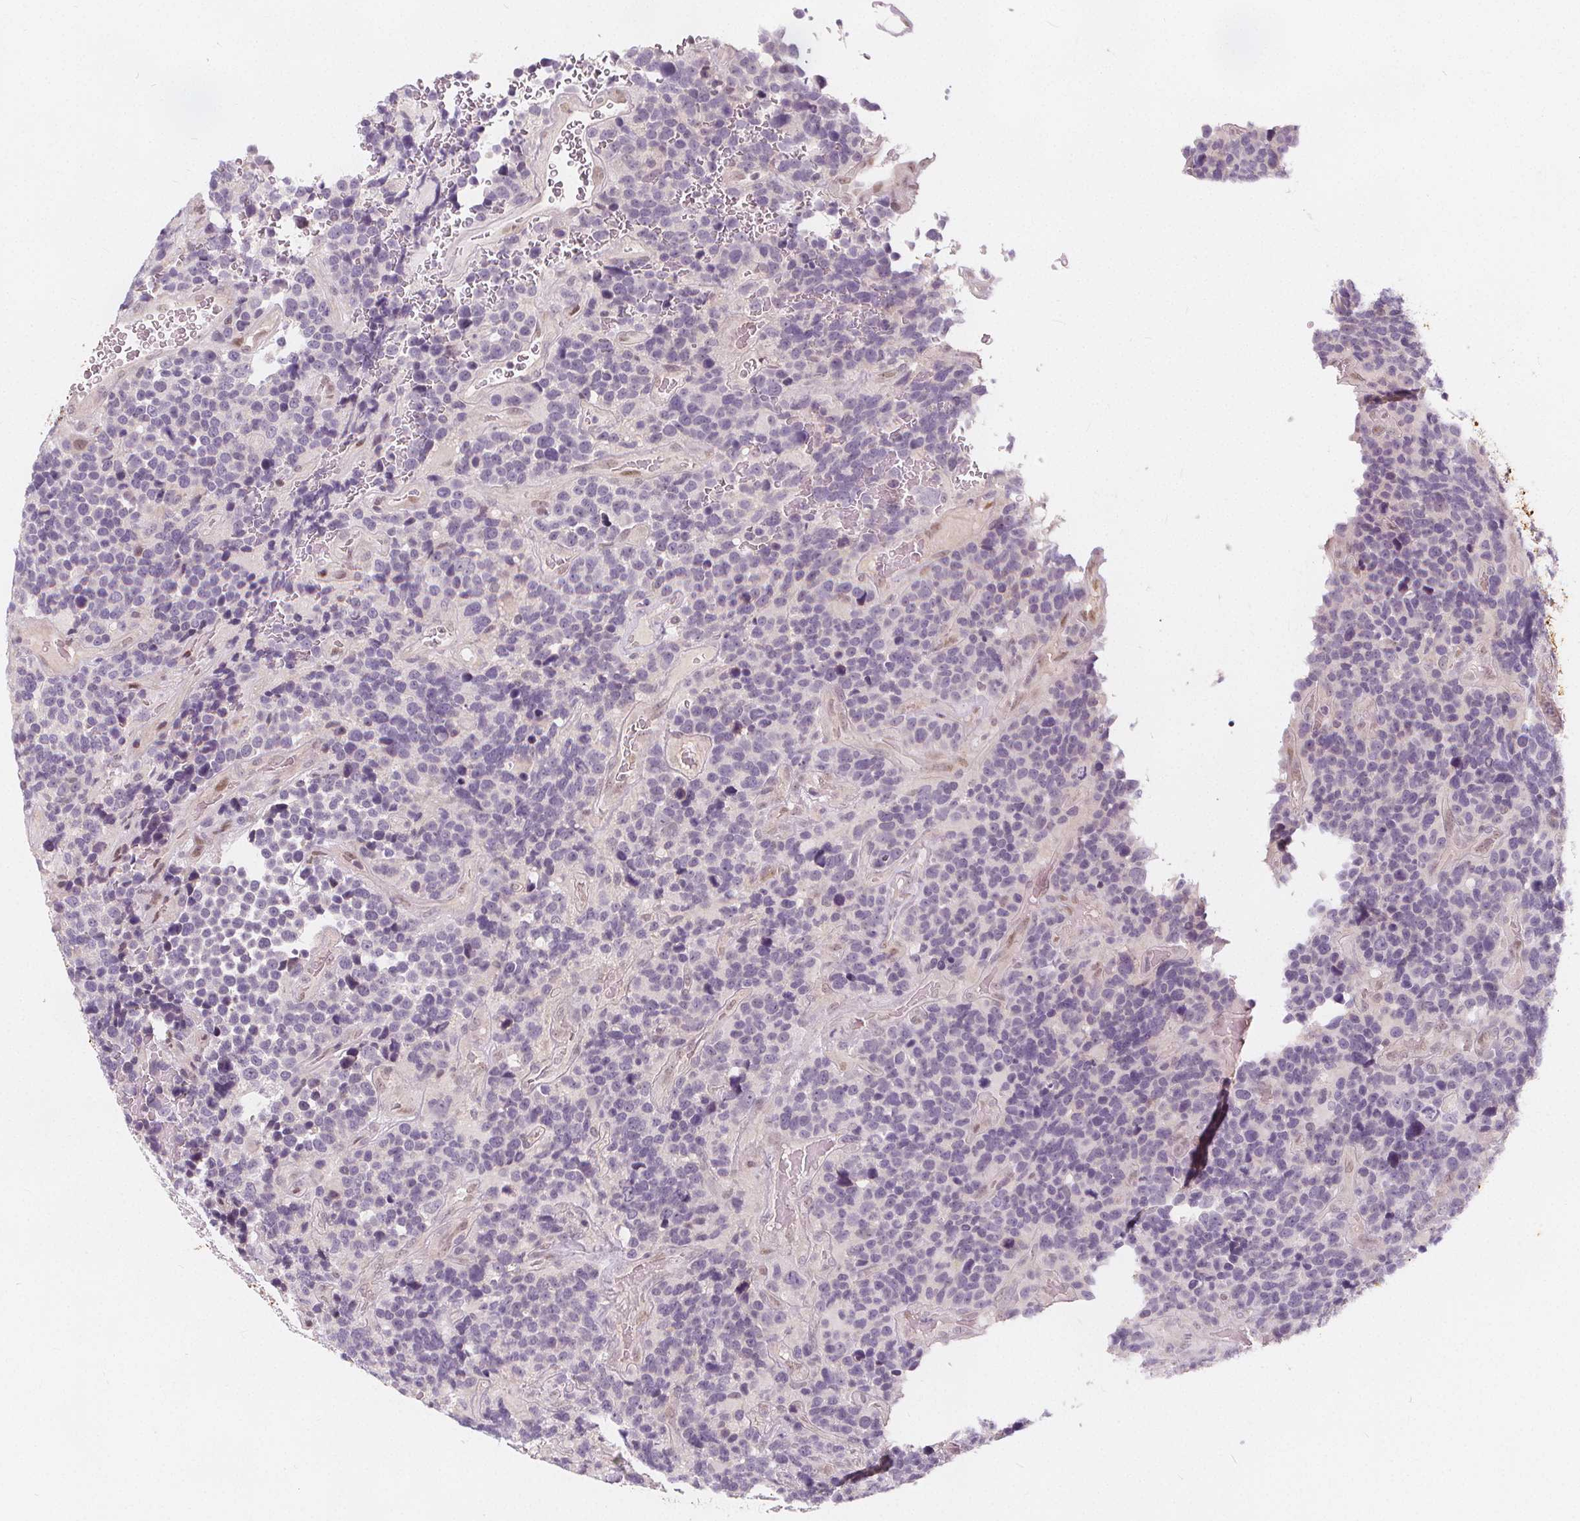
{"staining": {"intensity": "negative", "quantity": "none", "location": "none"}, "tissue": "glioma", "cell_type": "Tumor cells", "image_type": "cancer", "snomed": [{"axis": "morphology", "description": "Glioma, malignant, High grade"}, {"axis": "topography", "description": "Brain"}], "caption": "There is no significant positivity in tumor cells of malignant glioma (high-grade).", "gene": "DRC3", "patient": {"sex": "male", "age": 33}}